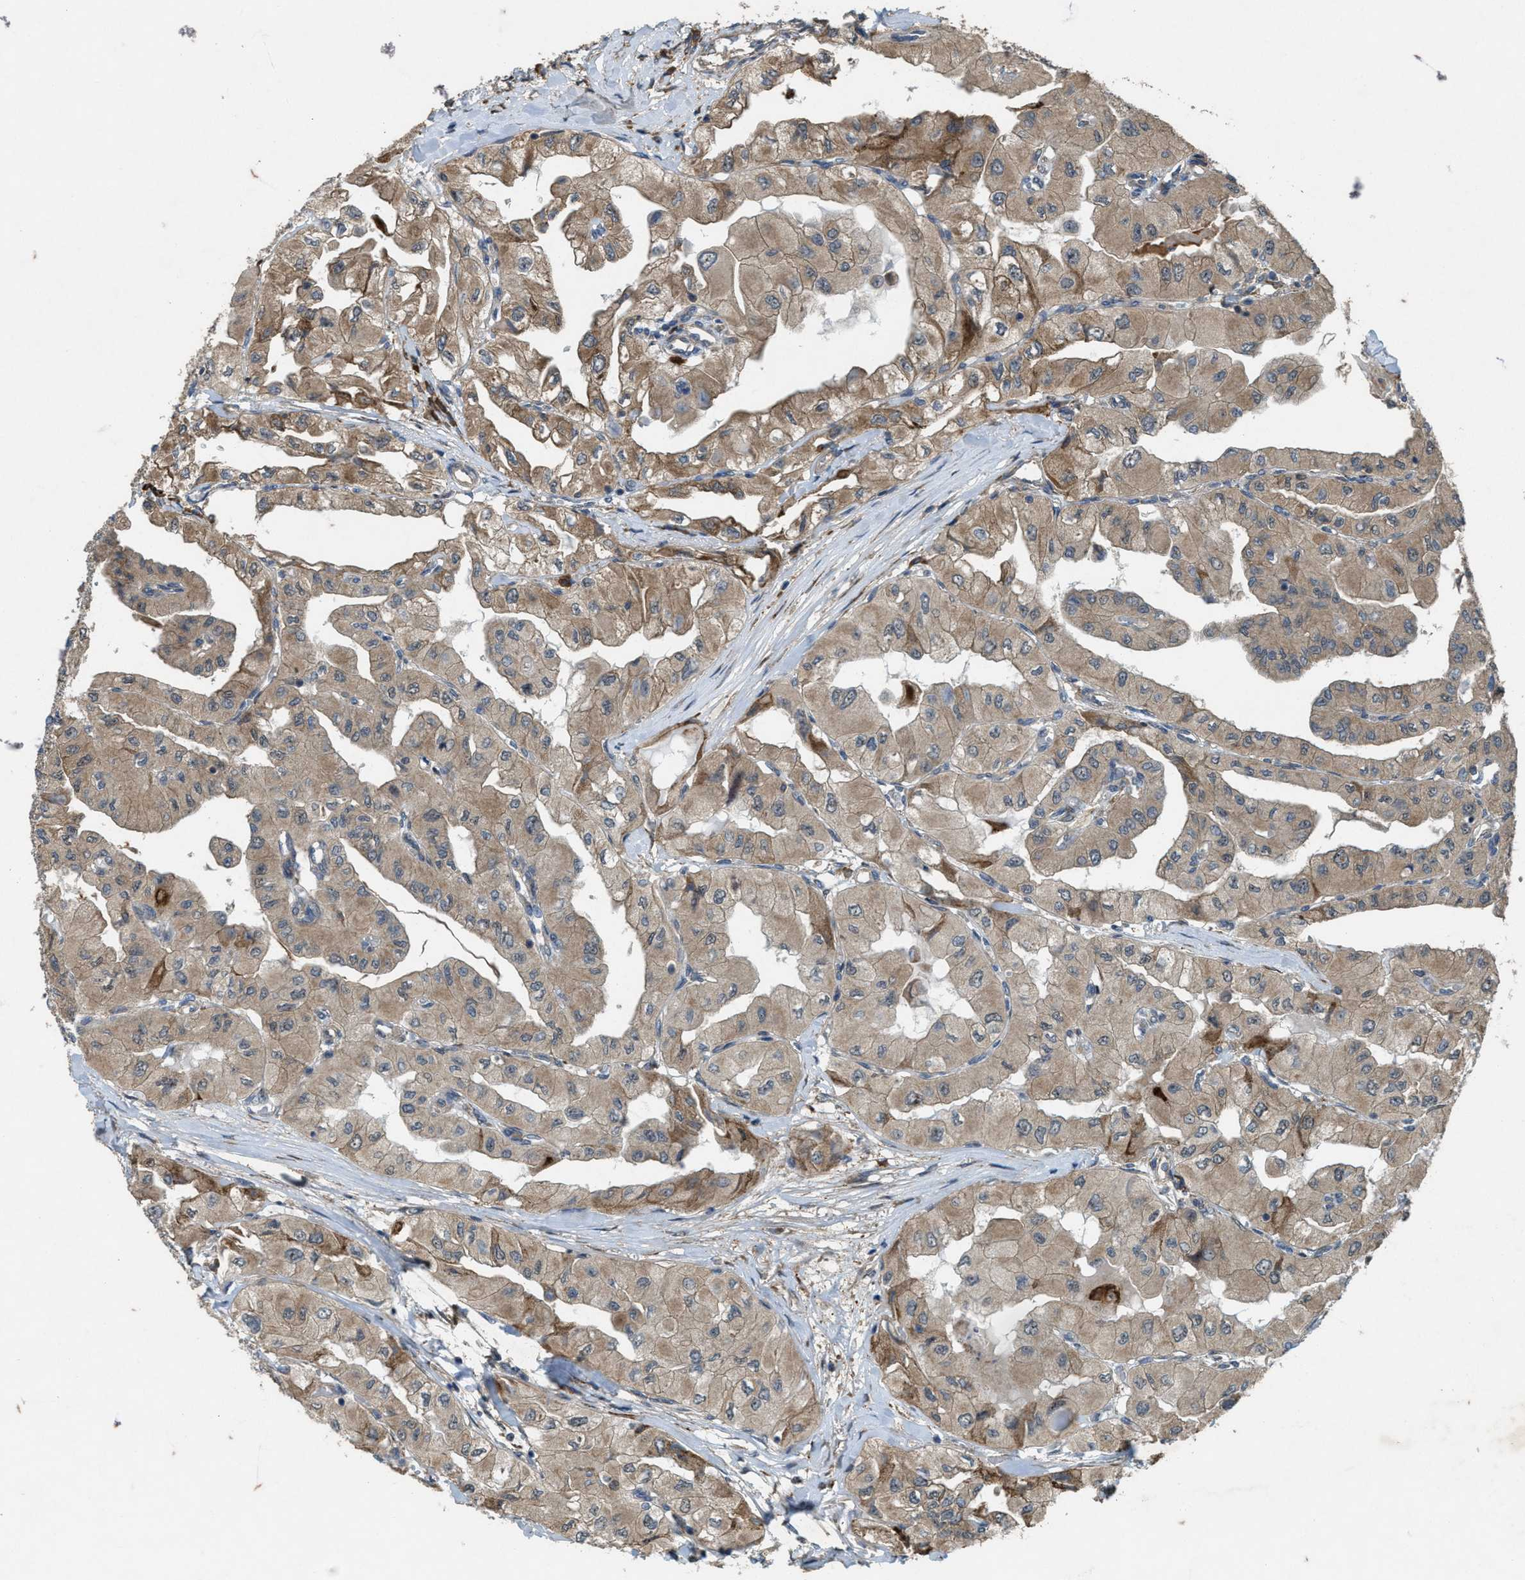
{"staining": {"intensity": "moderate", "quantity": ">75%", "location": "cytoplasmic/membranous"}, "tissue": "thyroid cancer", "cell_type": "Tumor cells", "image_type": "cancer", "snomed": [{"axis": "morphology", "description": "Papillary adenocarcinoma, NOS"}, {"axis": "topography", "description": "Thyroid gland"}], "caption": "An immunohistochemistry image of tumor tissue is shown. Protein staining in brown labels moderate cytoplasmic/membranous positivity in papillary adenocarcinoma (thyroid) within tumor cells.", "gene": "LRRC72", "patient": {"sex": "female", "age": 59}}